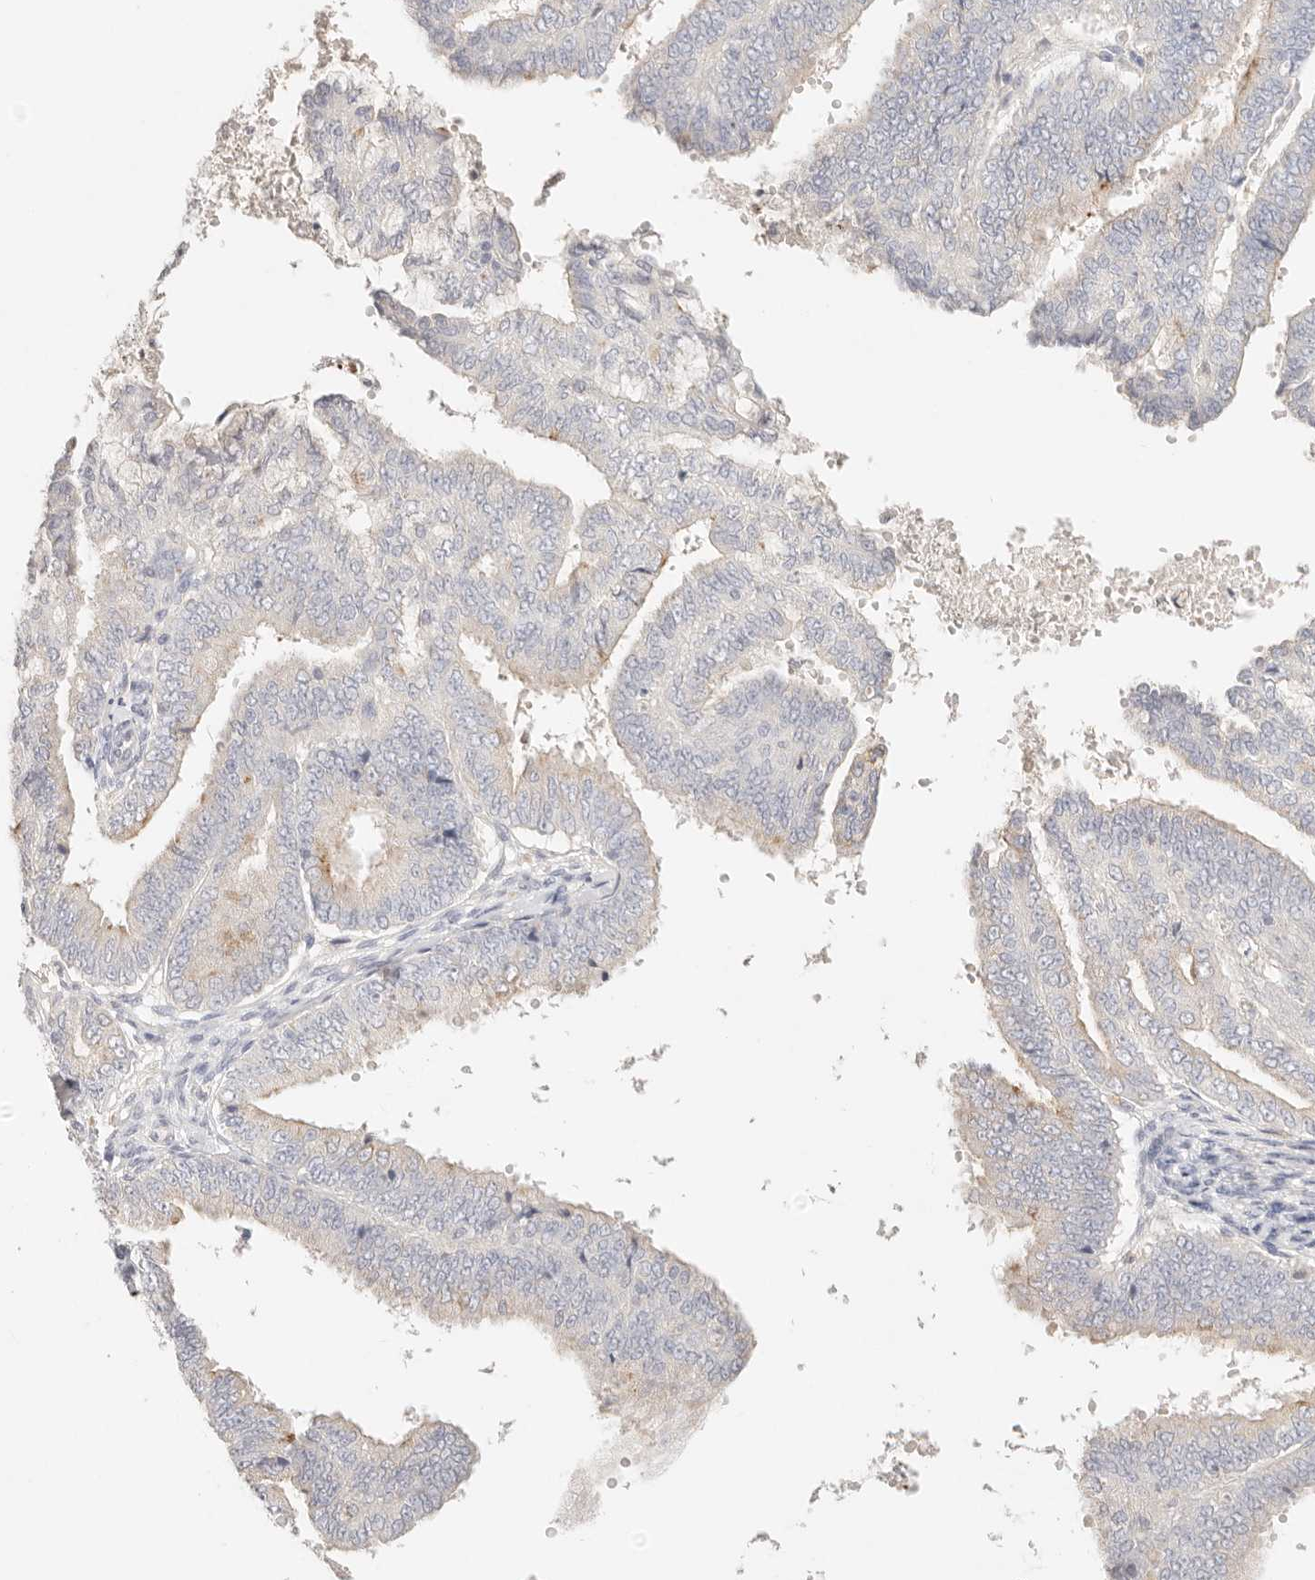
{"staining": {"intensity": "negative", "quantity": "none", "location": "none"}, "tissue": "endometrial cancer", "cell_type": "Tumor cells", "image_type": "cancer", "snomed": [{"axis": "morphology", "description": "Adenocarcinoma, NOS"}, {"axis": "topography", "description": "Endometrium"}], "caption": "Immunohistochemical staining of human endometrial cancer displays no significant staining in tumor cells. The staining is performed using DAB brown chromogen with nuclei counter-stained in using hematoxylin.", "gene": "CEP120", "patient": {"sex": "female", "age": 63}}